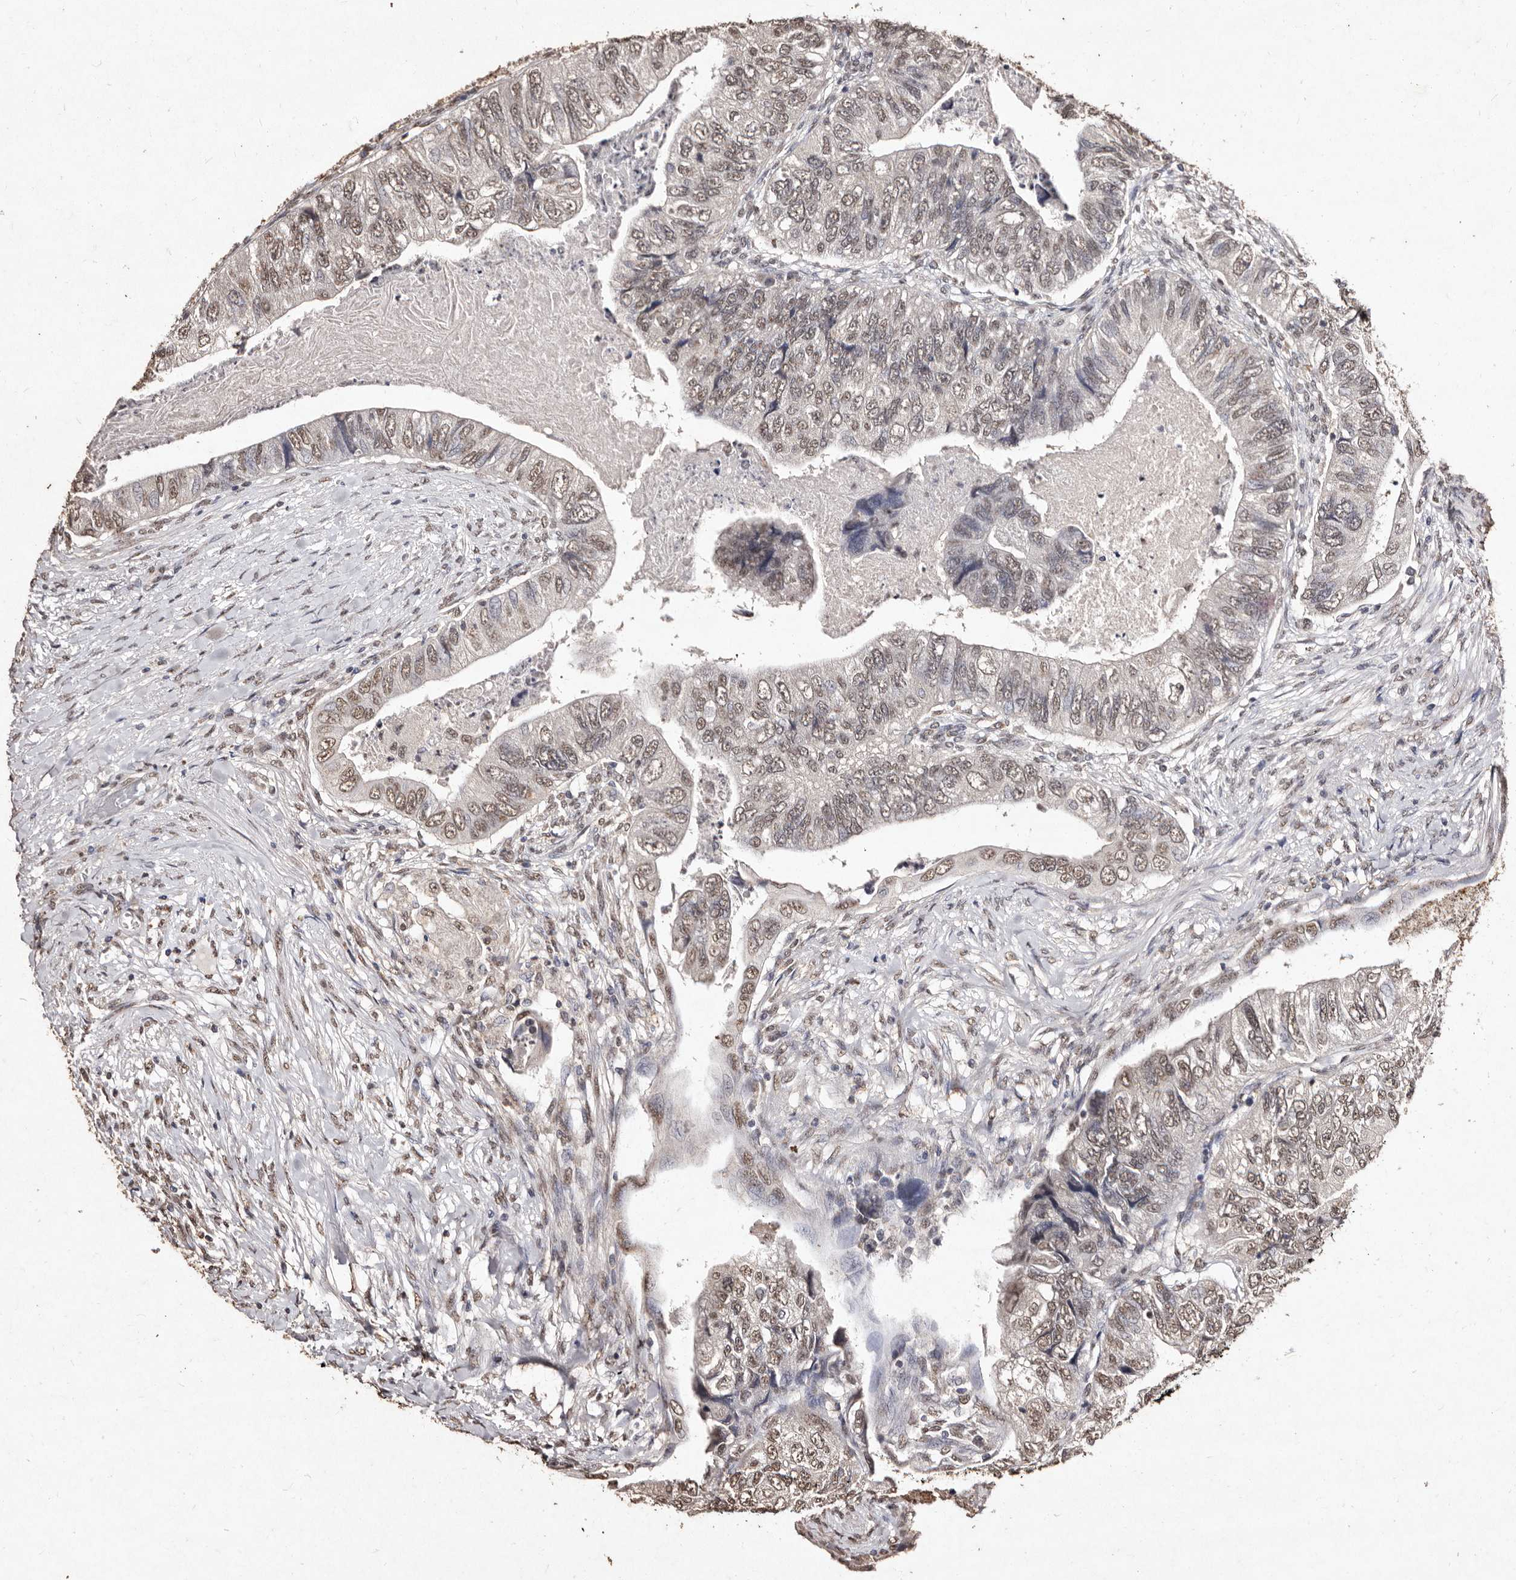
{"staining": {"intensity": "moderate", "quantity": ">75%", "location": "nuclear"}, "tissue": "colorectal cancer", "cell_type": "Tumor cells", "image_type": "cancer", "snomed": [{"axis": "morphology", "description": "Adenocarcinoma, NOS"}, {"axis": "topography", "description": "Rectum"}], "caption": "Immunohistochemical staining of human colorectal cancer (adenocarcinoma) reveals moderate nuclear protein positivity in approximately >75% of tumor cells.", "gene": "ERBB4", "patient": {"sex": "male", "age": 63}}